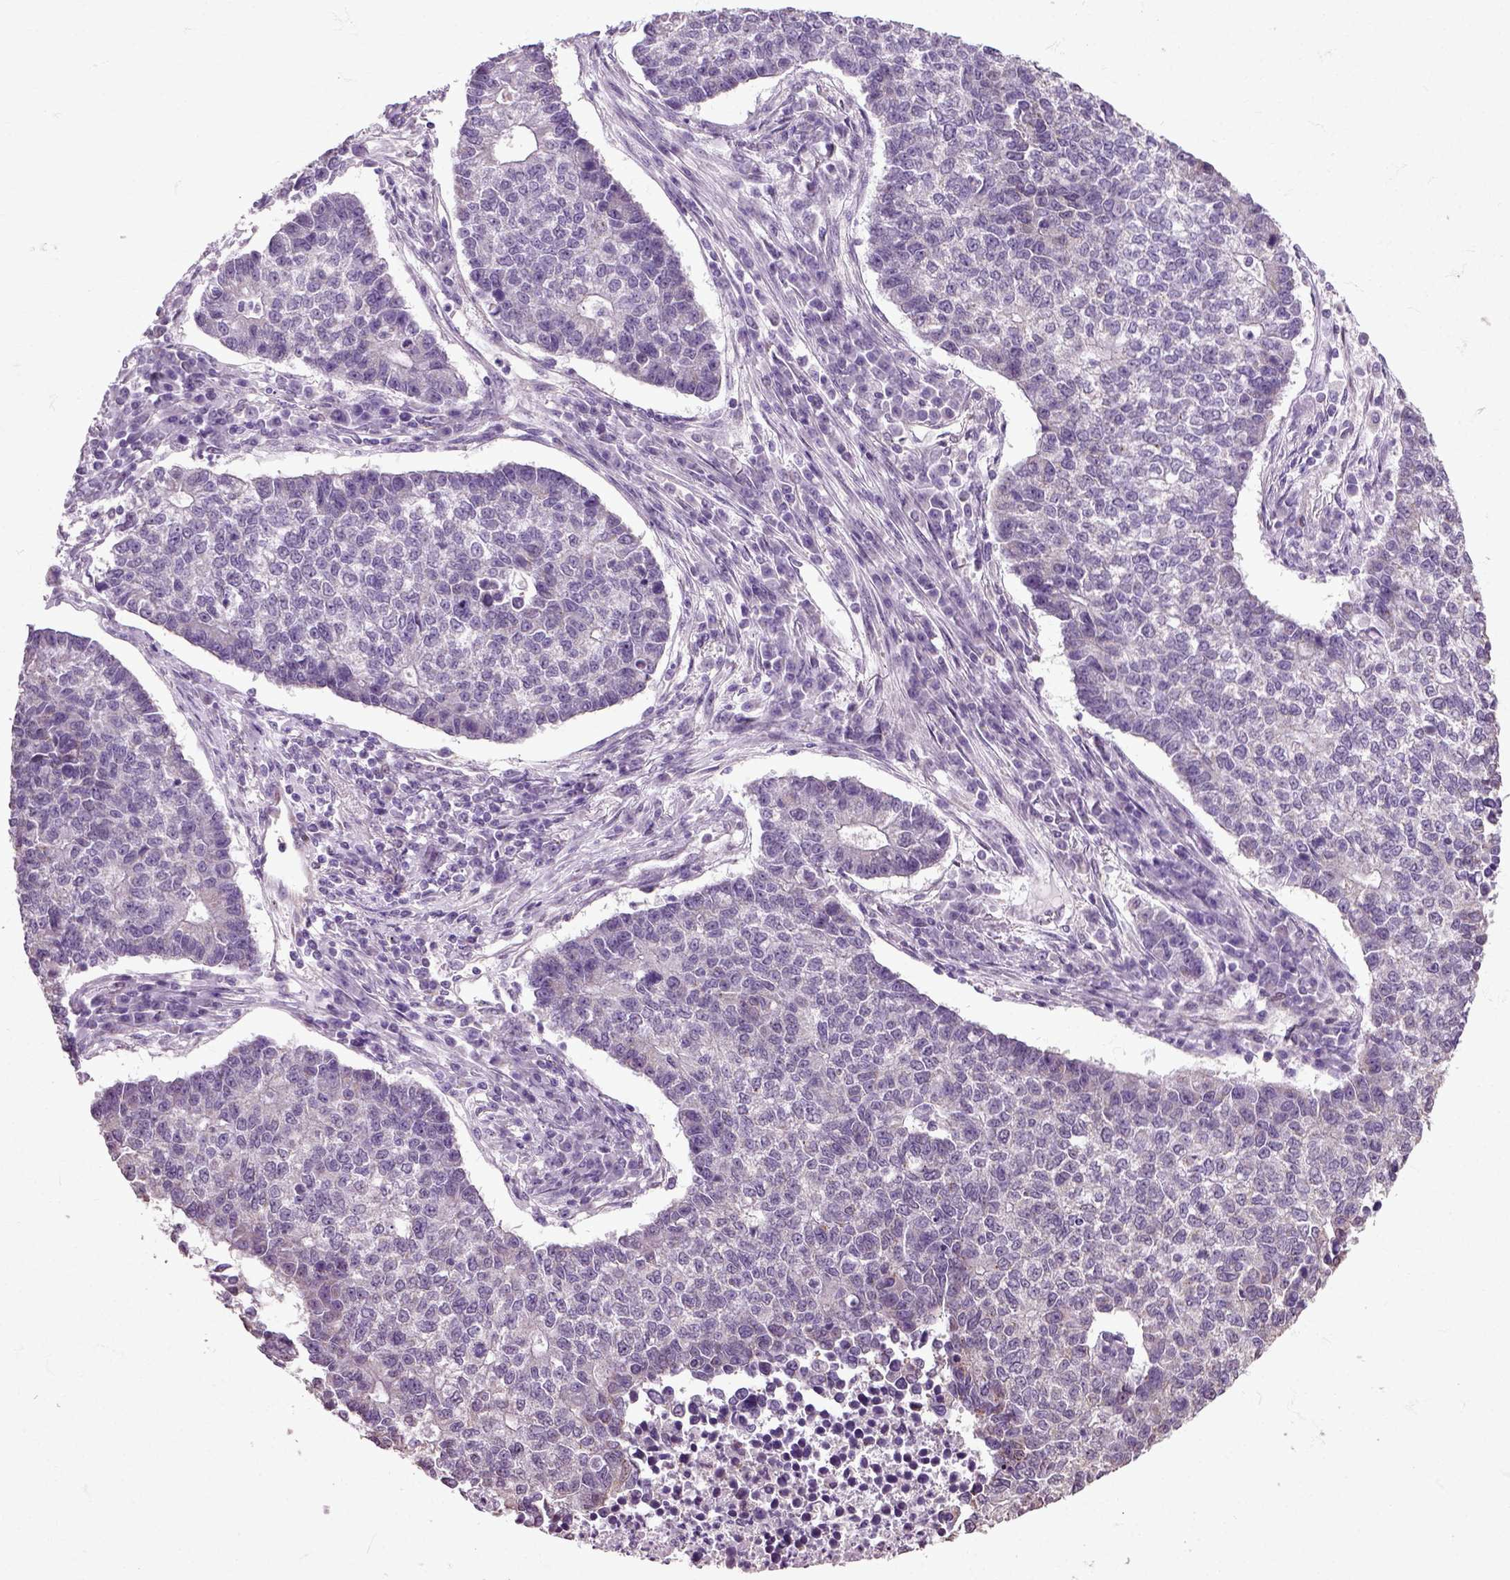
{"staining": {"intensity": "negative", "quantity": "none", "location": "none"}, "tissue": "lung cancer", "cell_type": "Tumor cells", "image_type": "cancer", "snomed": [{"axis": "morphology", "description": "Adenocarcinoma, NOS"}, {"axis": "topography", "description": "Lung"}], "caption": "Histopathology image shows no significant protein positivity in tumor cells of lung cancer.", "gene": "HSPA2", "patient": {"sex": "male", "age": 57}}